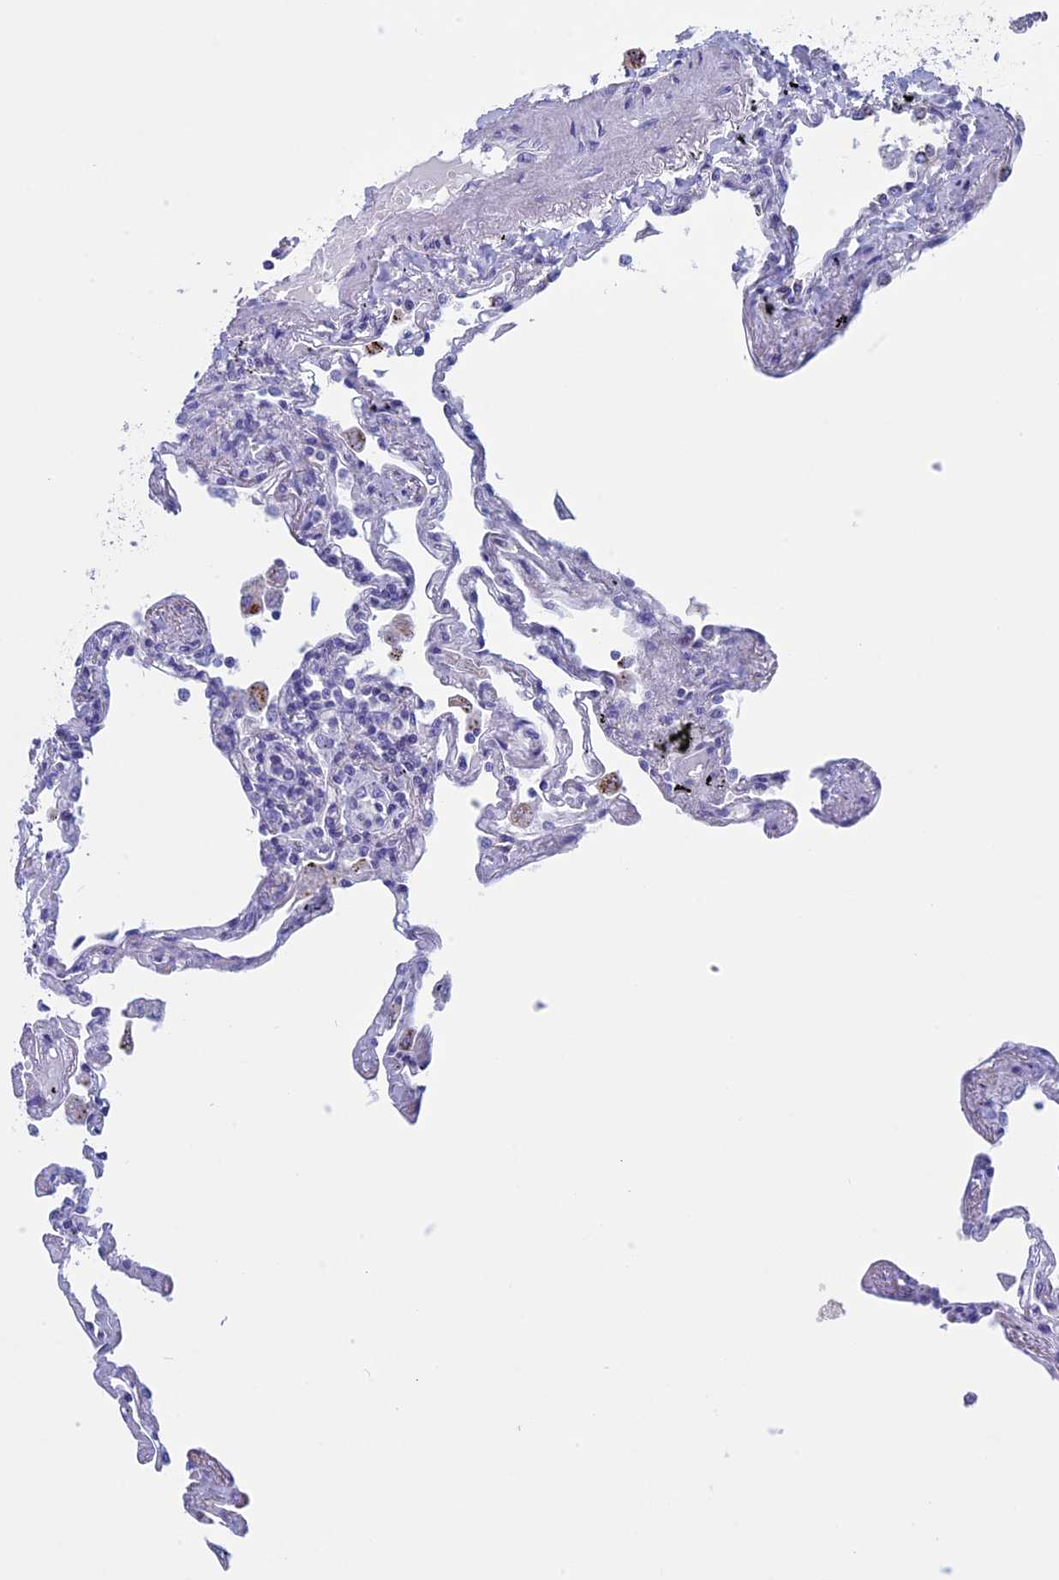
{"staining": {"intensity": "negative", "quantity": "none", "location": "none"}, "tissue": "lung", "cell_type": "Alveolar cells", "image_type": "normal", "snomed": [{"axis": "morphology", "description": "Normal tissue, NOS"}, {"axis": "topography", "description": "Lung"}], "caption": "This is an immunohistochemistry image of normal human lung. There is no expression in alveolar cells.", "gene": "ZNF563", "patient": {"sex": "female", "age": 67}}